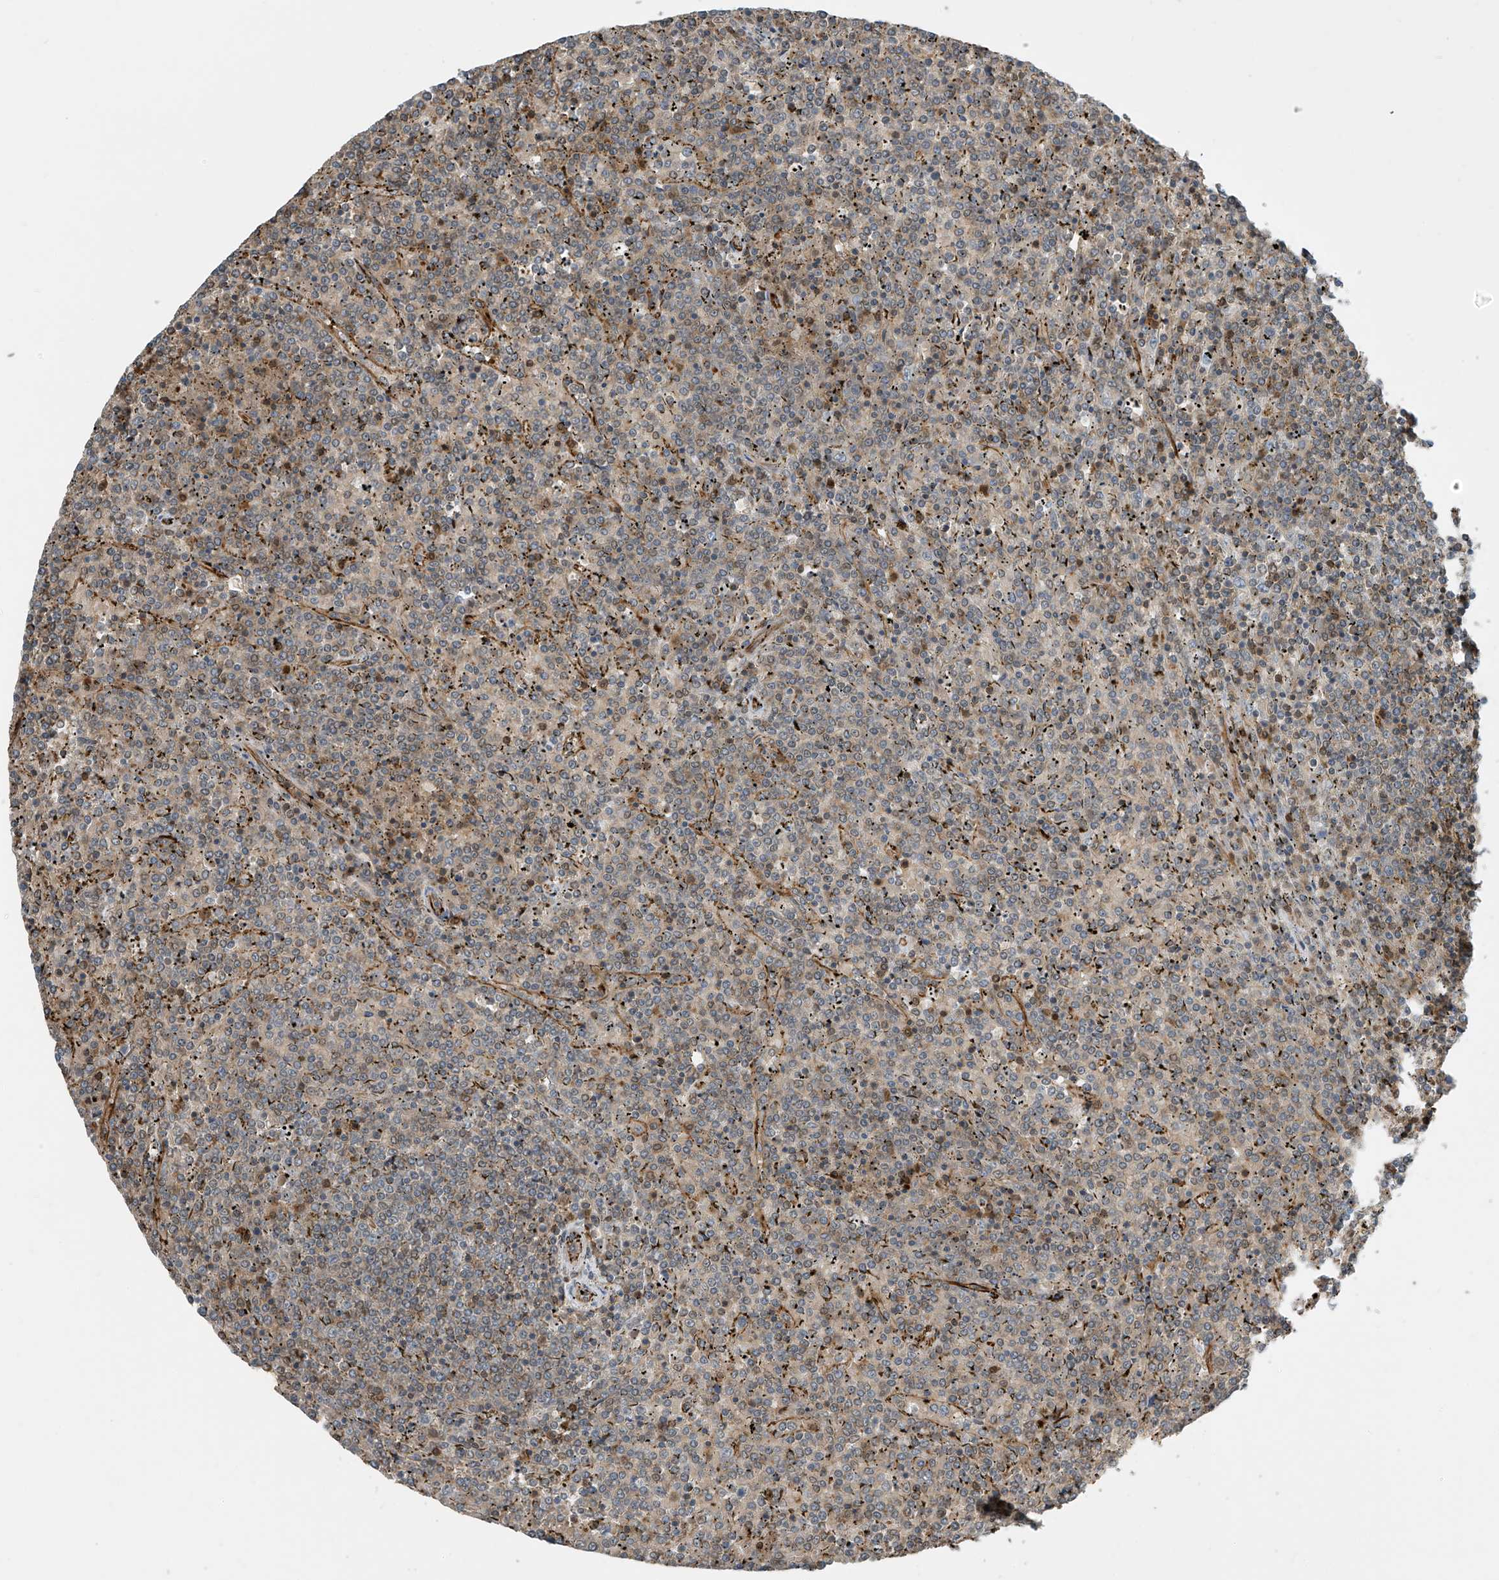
{"staining": {"intensity": "negative", "quantity": "none", "location": "none"}, "tissue": "lymphoma", "cell_type": "Tumor cells", "image_type": "cancer", "snomed": [{"axis": "morphology", "description": "Malignant lymphoma, non-Hodgkin's type, Low grade"}, {"axis": "topography", "description": "Spleen"}], "caption": "The image shows no significant expression in tumor cells of malignant lymphoma, non-Hodgkin's type (low-grade). (DAB (3,3'-diaminobenzidine) immunohistochemistry visualized using brightfield microscopy, high magnification).", "gene": "SH3BGRL3", "patient": {"sex": "female", "age": 19}}